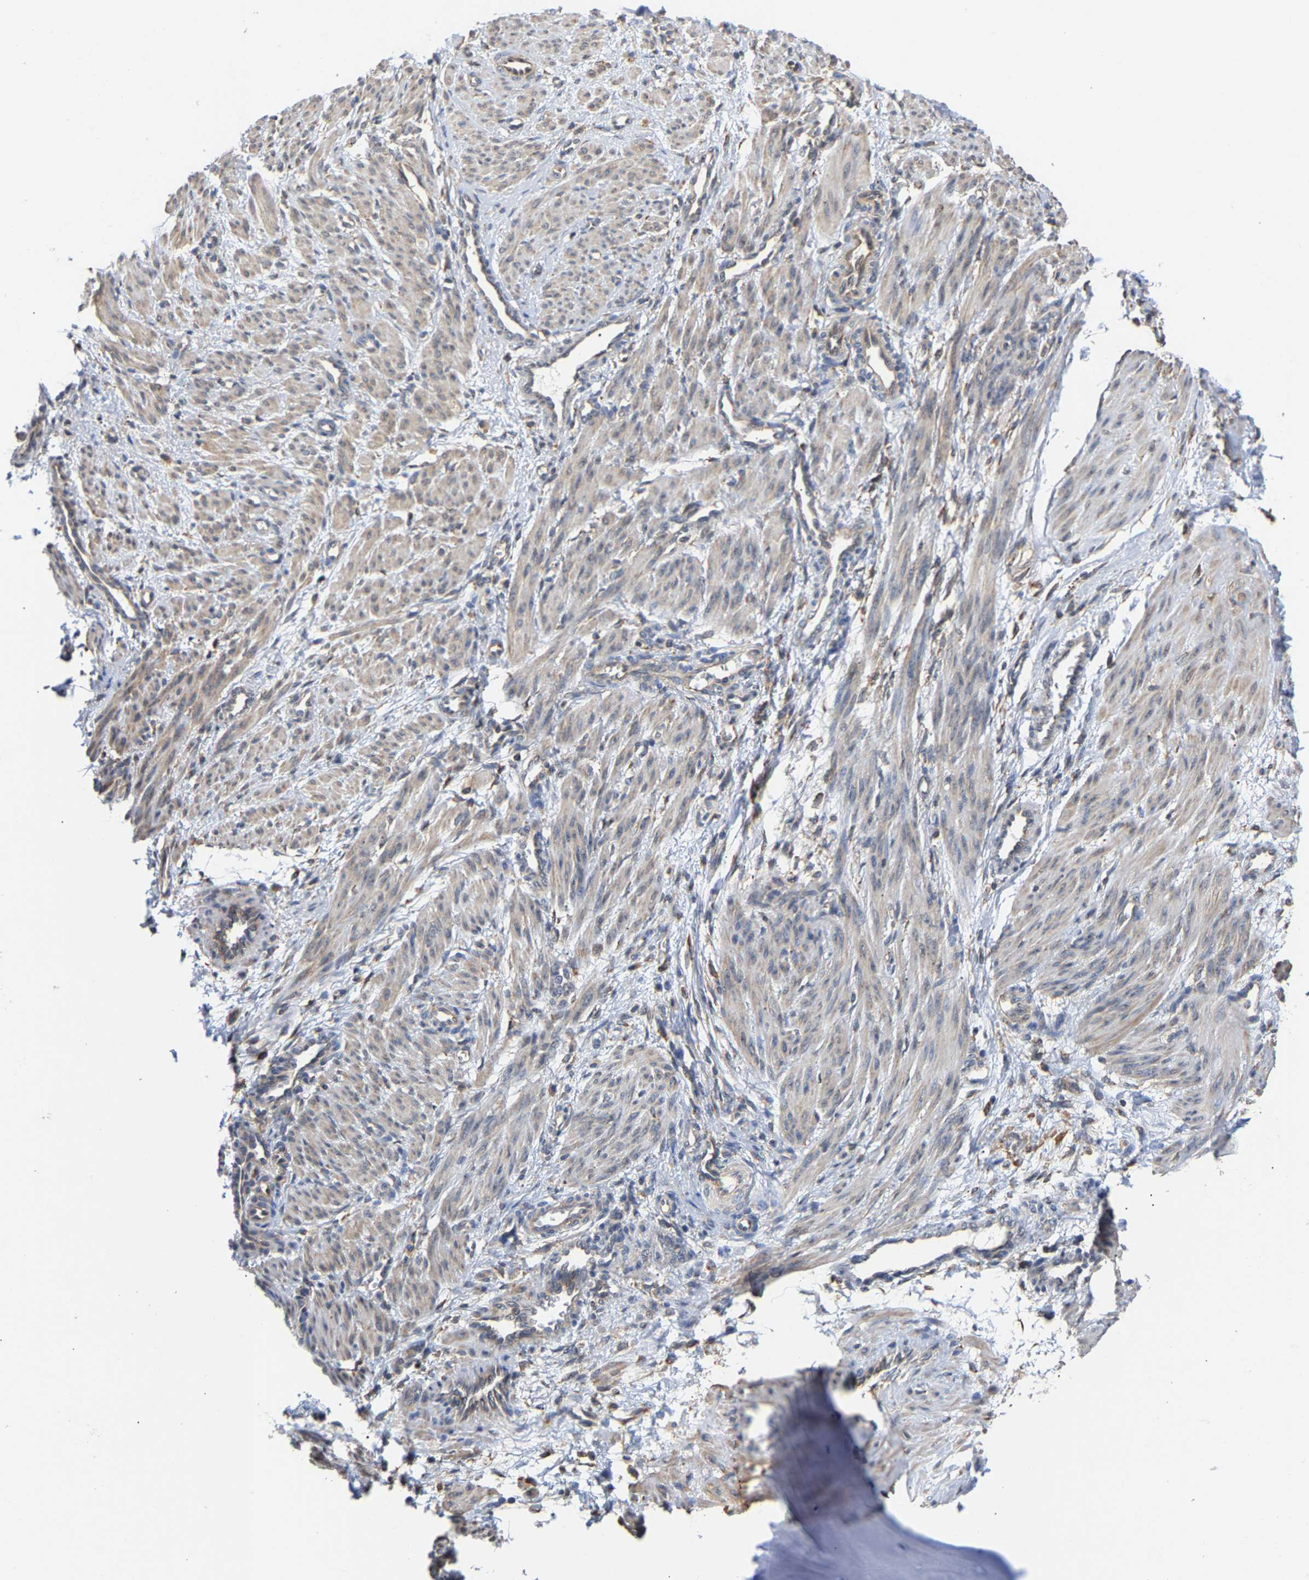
{"staining": {"intensity": "moderate", "quantity": ">75%", "location": "cytoplasmic/membranous"}, "tissue": "smooth muscle", "cell_type": "Smooth muscle cells", "image_type": "normal", "snomed": [{"axis": "morphology", "description": "Normal tissue, NOS"}, {"axis": "topography", "description": "Endometrium"}], "caption": "Immunohistochemical staining of benign smooth muscle demonstrates >75% levels of moderate cytoplasmic/membranous protein staining in about >75% of smooth muscle cells. (DAB IHC, brown staining for protein, blue staining for nuclei).", "gene": "ARAP1", "patient": {"sex": "female", "age": 33}}